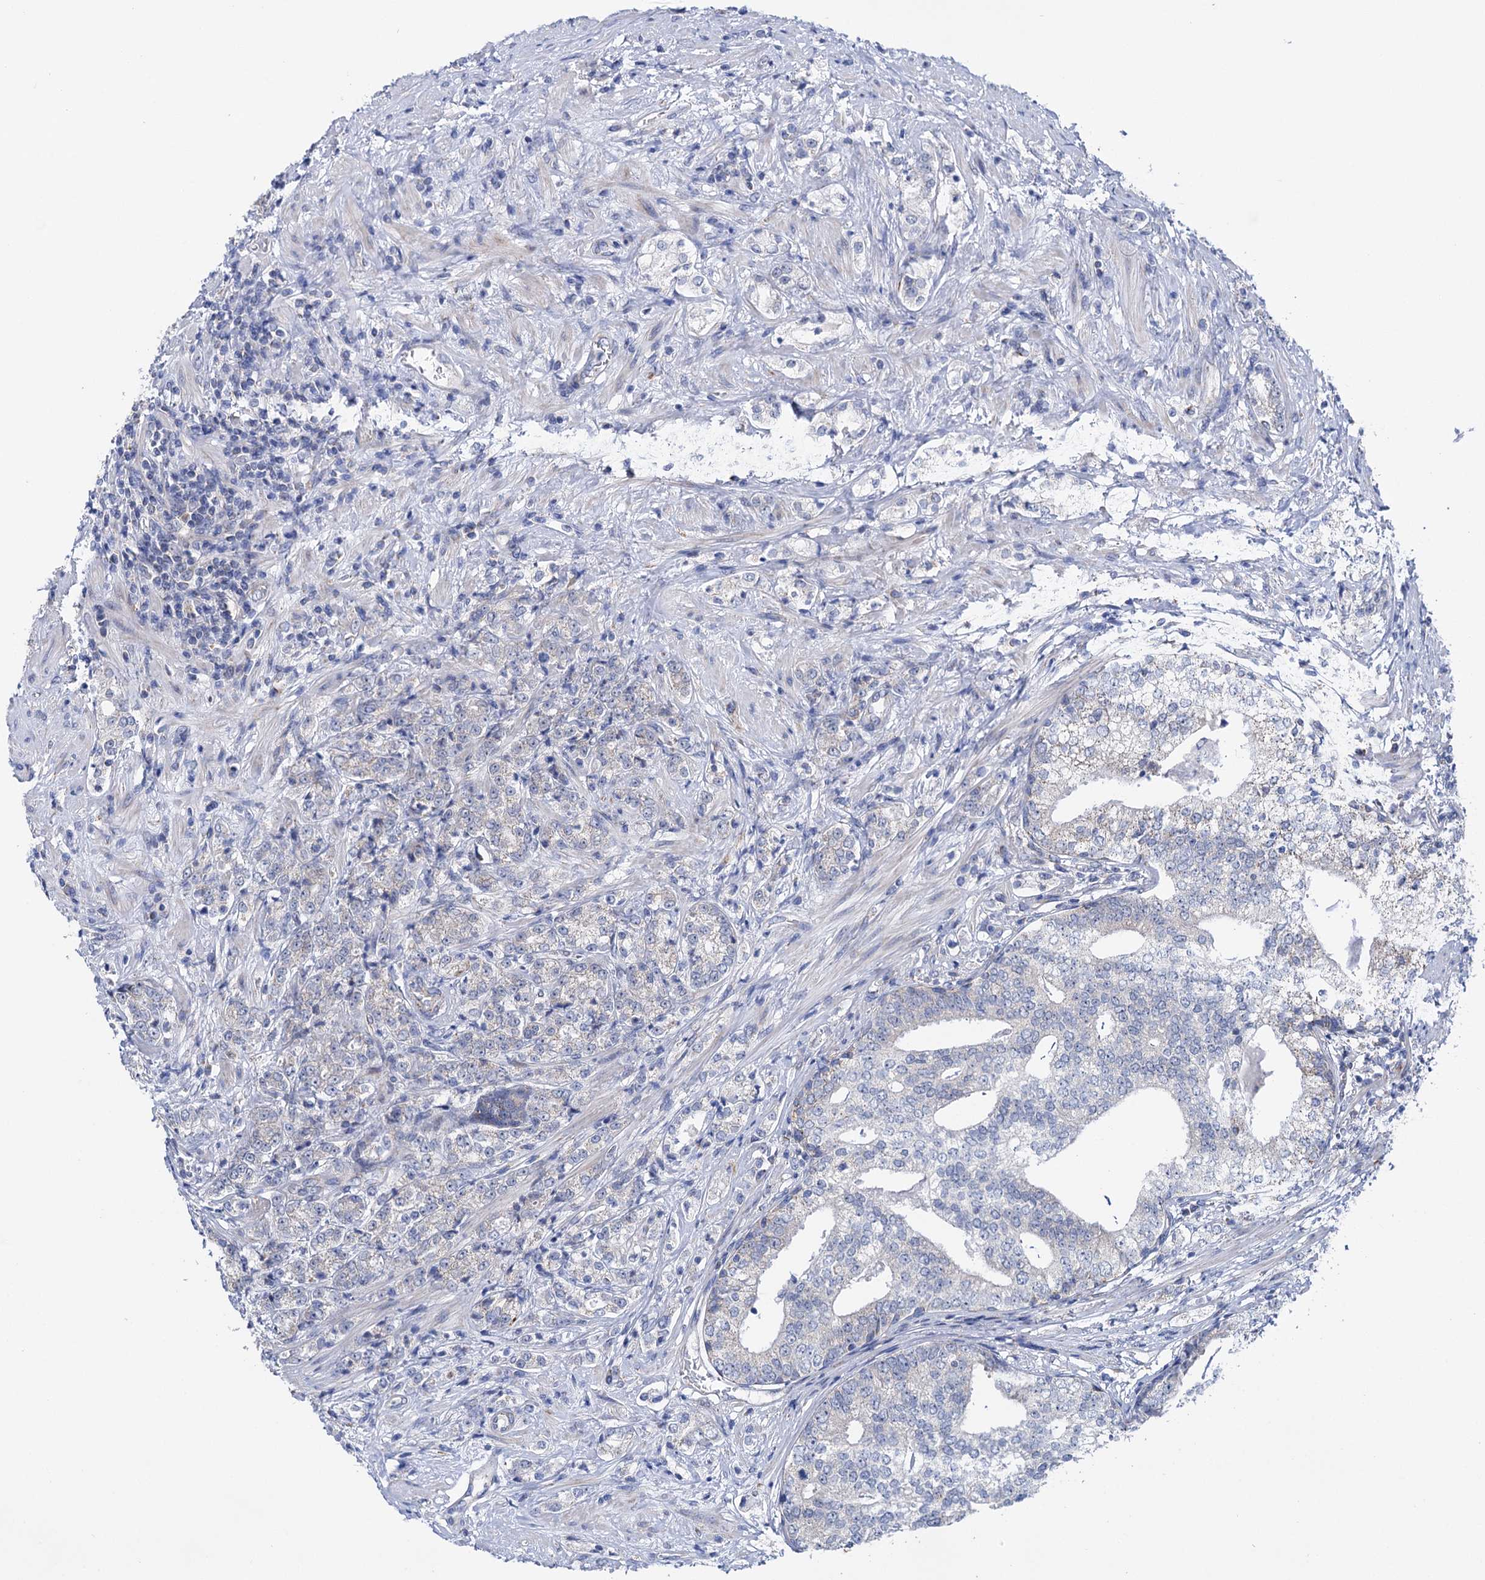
{"staining": {"intensity": "negative", "quantity": "none", "location": "none"}, "tissue": "prostate cancer", "cell_type": "Tumor cells", "image_type": "cancer", "snomed": [{"axis": "morphology", "description": "Adenocarcinoma, High grade"}, {"axis": "topography", "description": "Prostate"}], "caption": "IHC of prostate adenocarcinoma (high-grade) displays no expression in tumor cells.", "gene": "SUCLA2", "patient": {"sex": "male", "age": 69}}